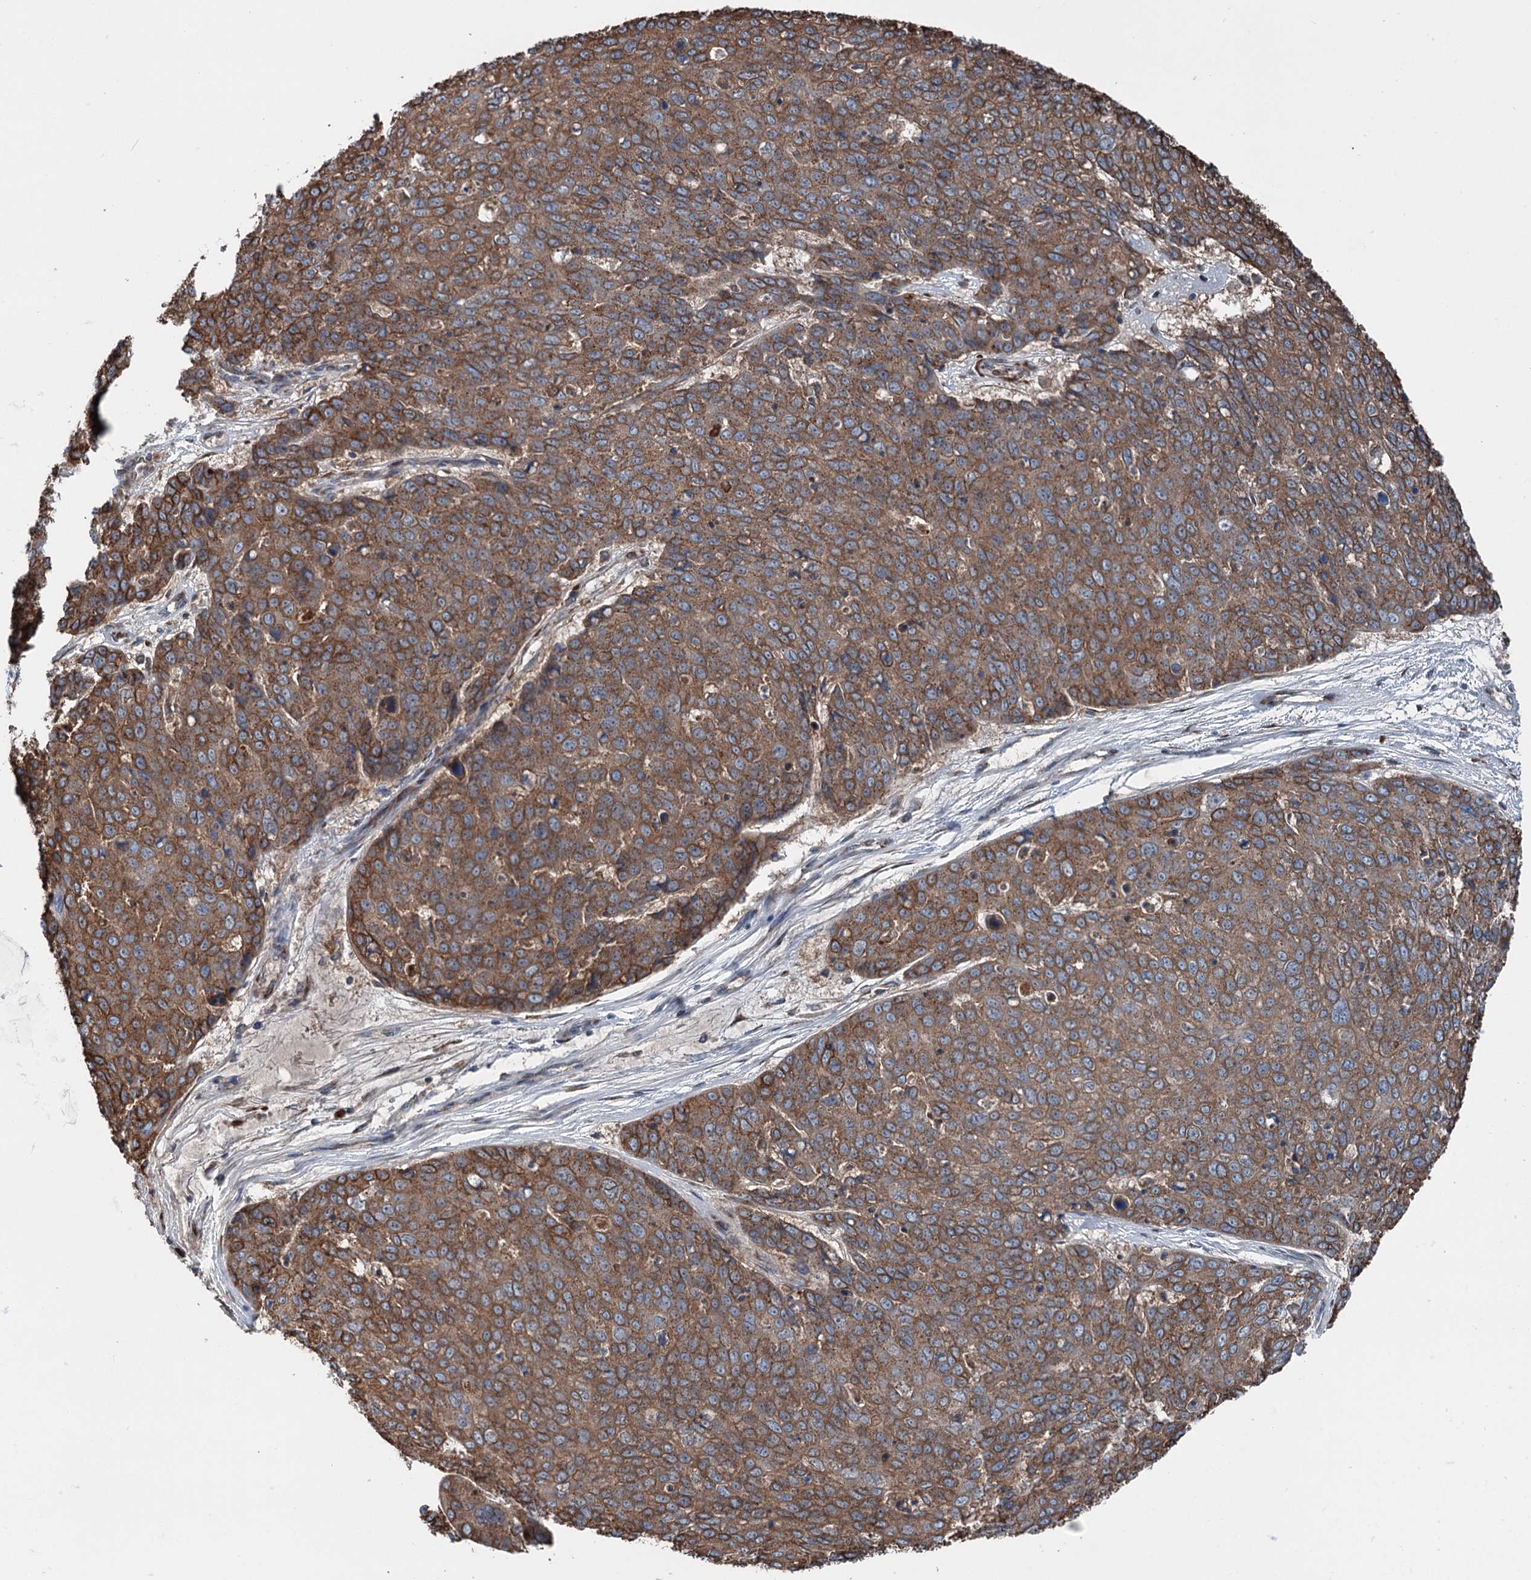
{"staining": {"intensity": "moderate", "quantity": ">75%", "location": "cytoplasmic/membranous"}, "tissue": "skin cancer", "cell_type": "Tumor cells", "image_type": "cancer", "snomed": [{"axis": "morphology", "description": "Squamous cell carcinoma, NOS"}, {"axis": "topography", "description": "Skin"}], "caption": "Skin cancer tissue displays moderate cytoplasmic/membranous expression in approximately >75% of tumor cells (IHC, brightfield microscopy, high magnification).", "gene": "CALCOCO1", "patient": {"sex": "male", "age": 71}}